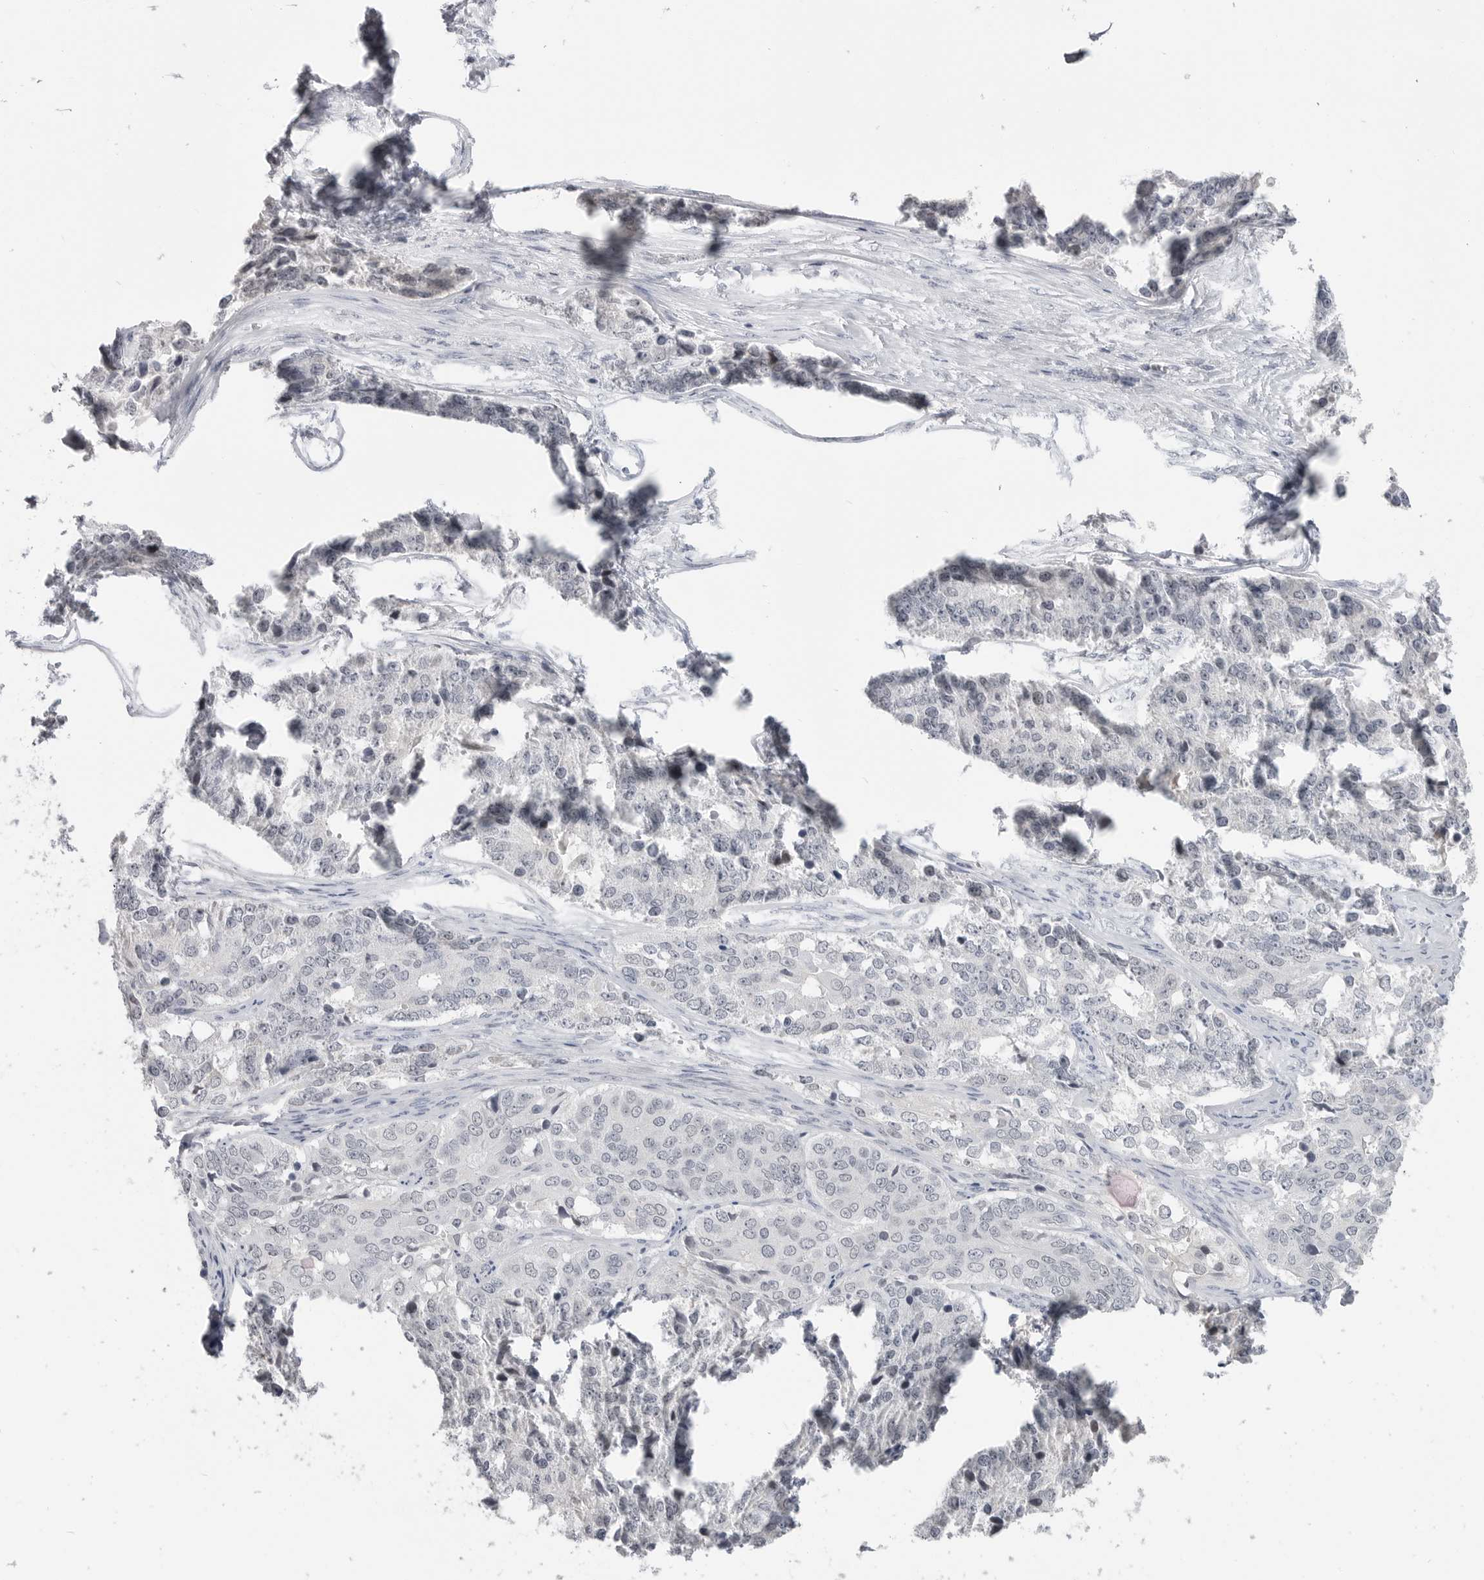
{"staining": {"intensity": "negative", "quantity": "none", "location": "none"}, "tissue": "ovarian cancer", "cell_type": "Tumor cells", "image_type": "cancer", "snomed": [{"axis": "morphology", "description": "Carcinoma, endometroid"}, {"axis": "topography", "description": "Ovary"}], "caption": "Tumor cells show no significant staining in ovarian cancer.", "gene": "PLEKHF1", "patient": {"sex": "female", "age": 51}}